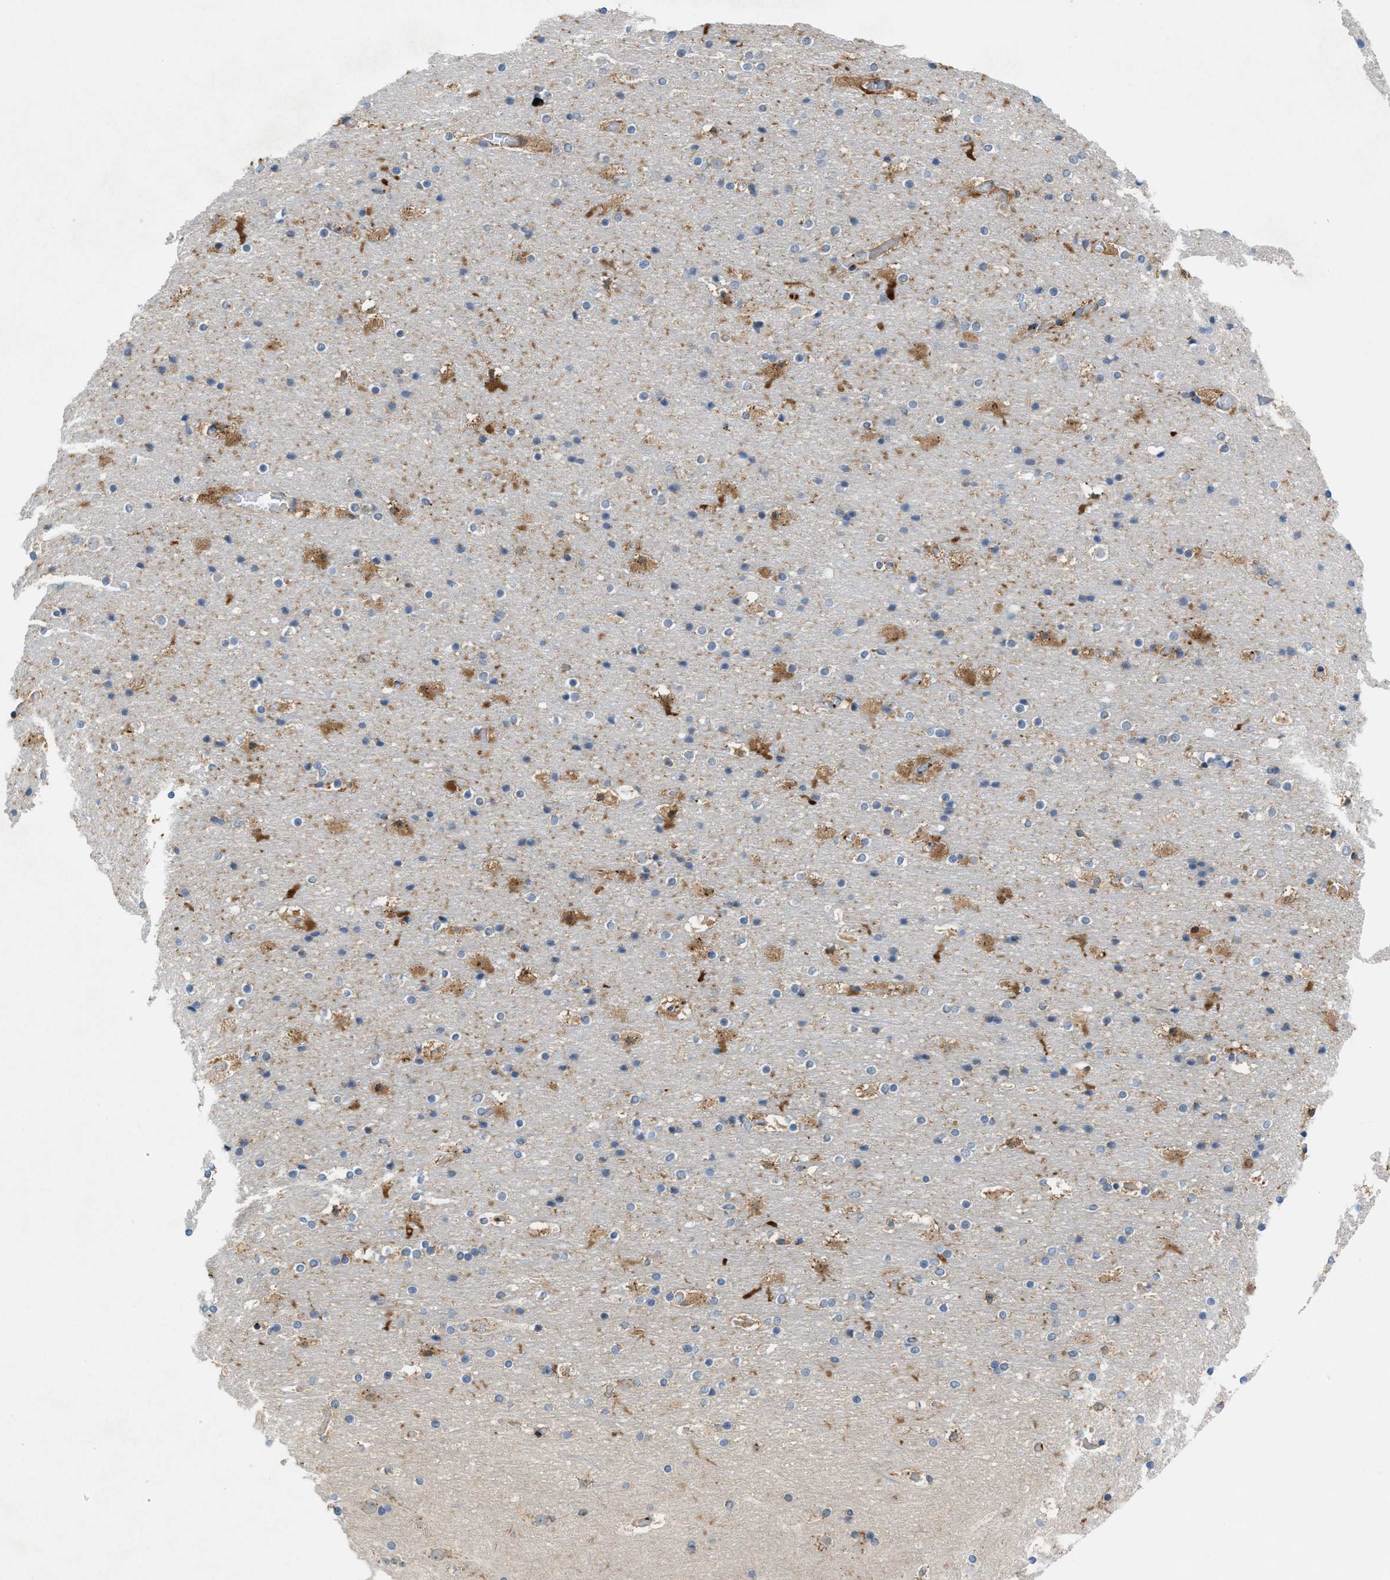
{"staining": {"intensity": "moderate", "quantity": ">75%", "location": "cytoplasmic/membranous"}, "tissue": "cerebral cortex", "cell_type": "Endothelial cells", "image_type": "normal", "snomed": [{"axis": "morphology", "description": "Normal tissue, NOS"}, {"axis": "topography", "description": "Cerebral cortex"}], "caption": "Immunohistochemical staining of normal human cerebral cortex reveals moderate cytoplasmic/membranous protein staining in approximately >75% of endothelial cells. Immunohistochemistry stains the protein of interest in brown and the nuclei are stained blue.", "gene": "SLC38A10", "patient": {"sex": "male", "age": 57}}